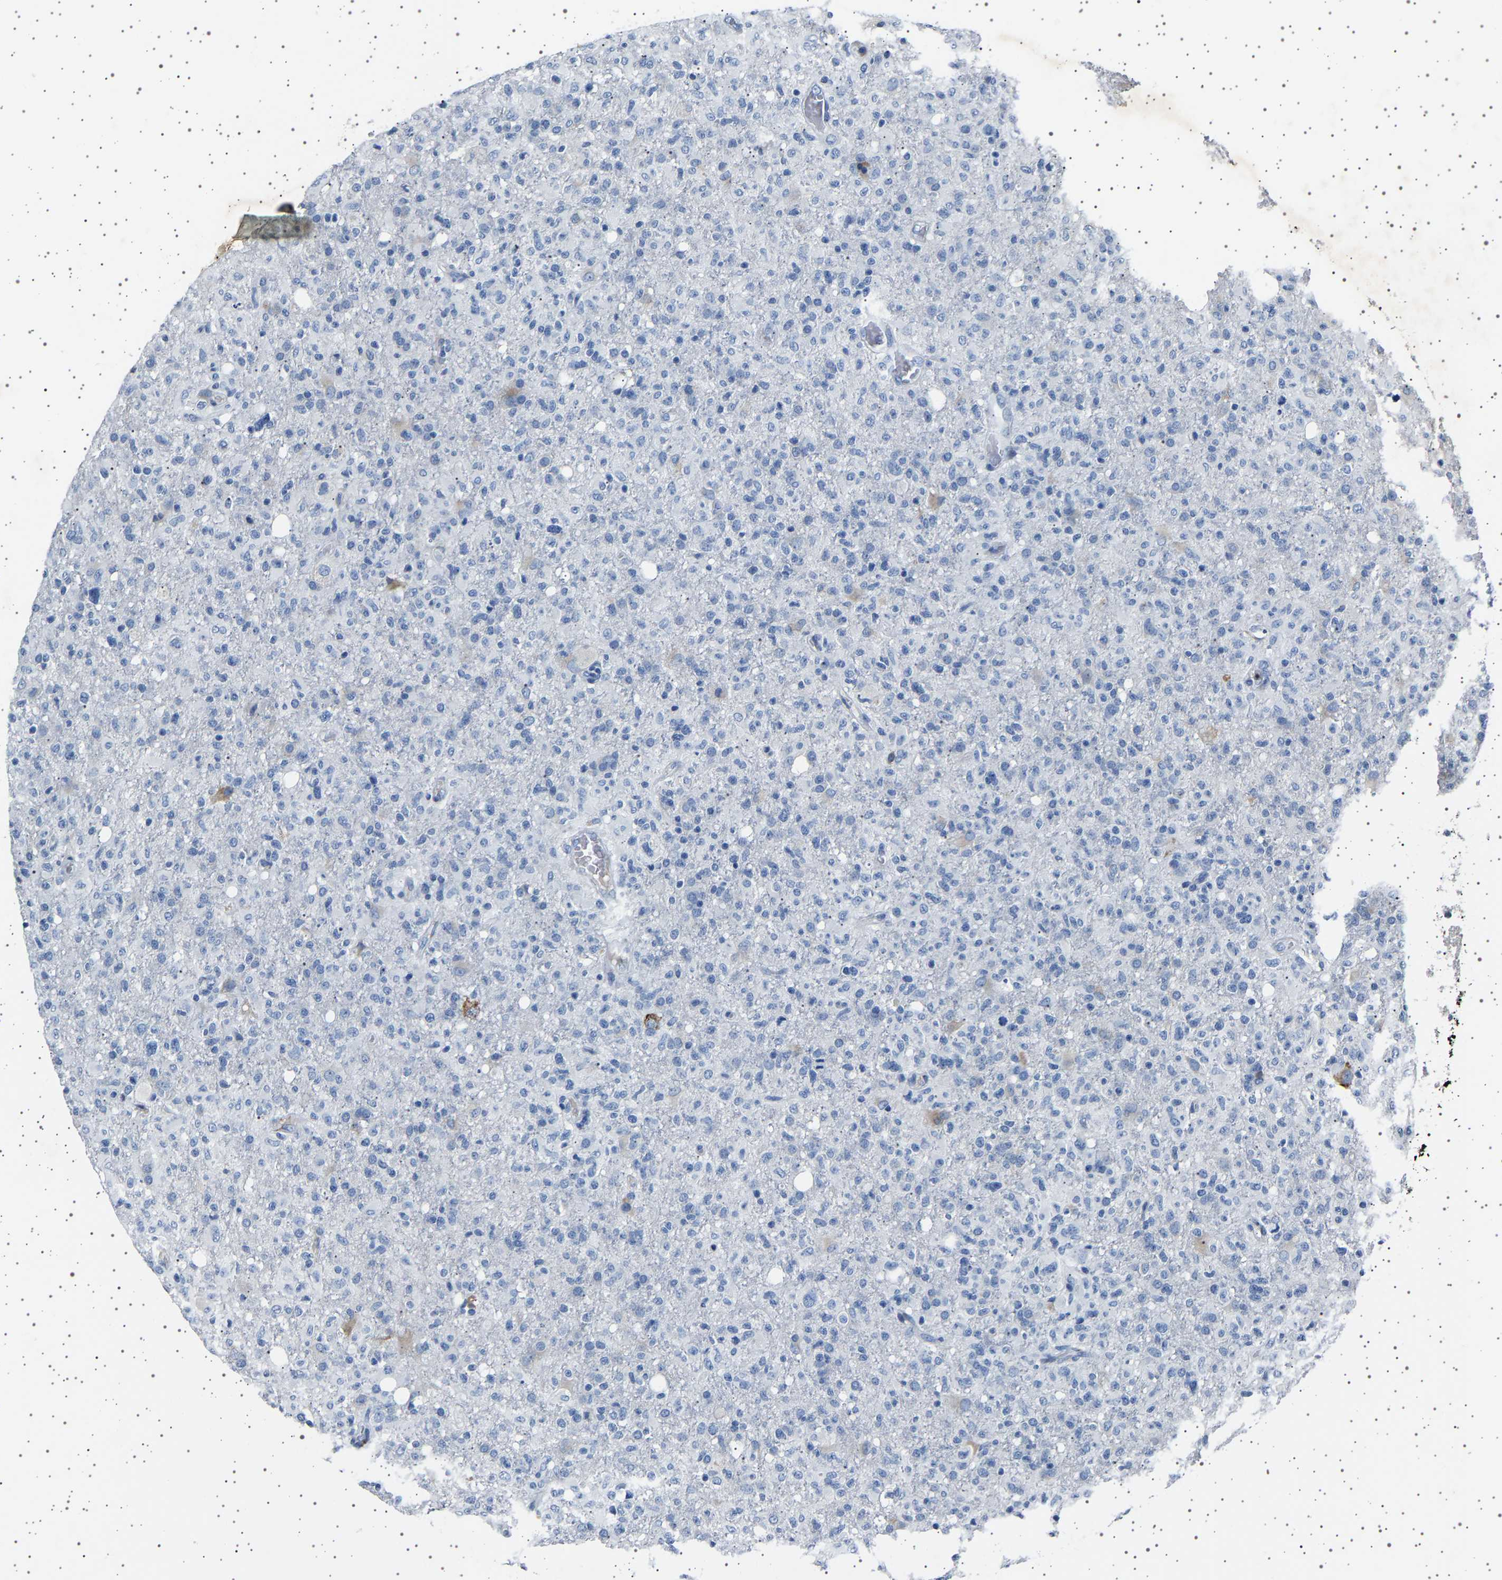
{"staining": {"intensity": "negative", "quantity": "none", "location": "none"}, "tissue": "glioma", "cell_type": "Tumor cells", "image_type": "cancer", "snomed": [{"axis": "morphology", "description": "Glioma, malignant, High grade"}, {"axis": "topography", "description": "Brain"}], "caption": "Human glioma stained for a protein using immunohistochemistry shows no staining in tumor cells.", "gene": "FTCD", "patient": {"sex": "female", "age": 57}}